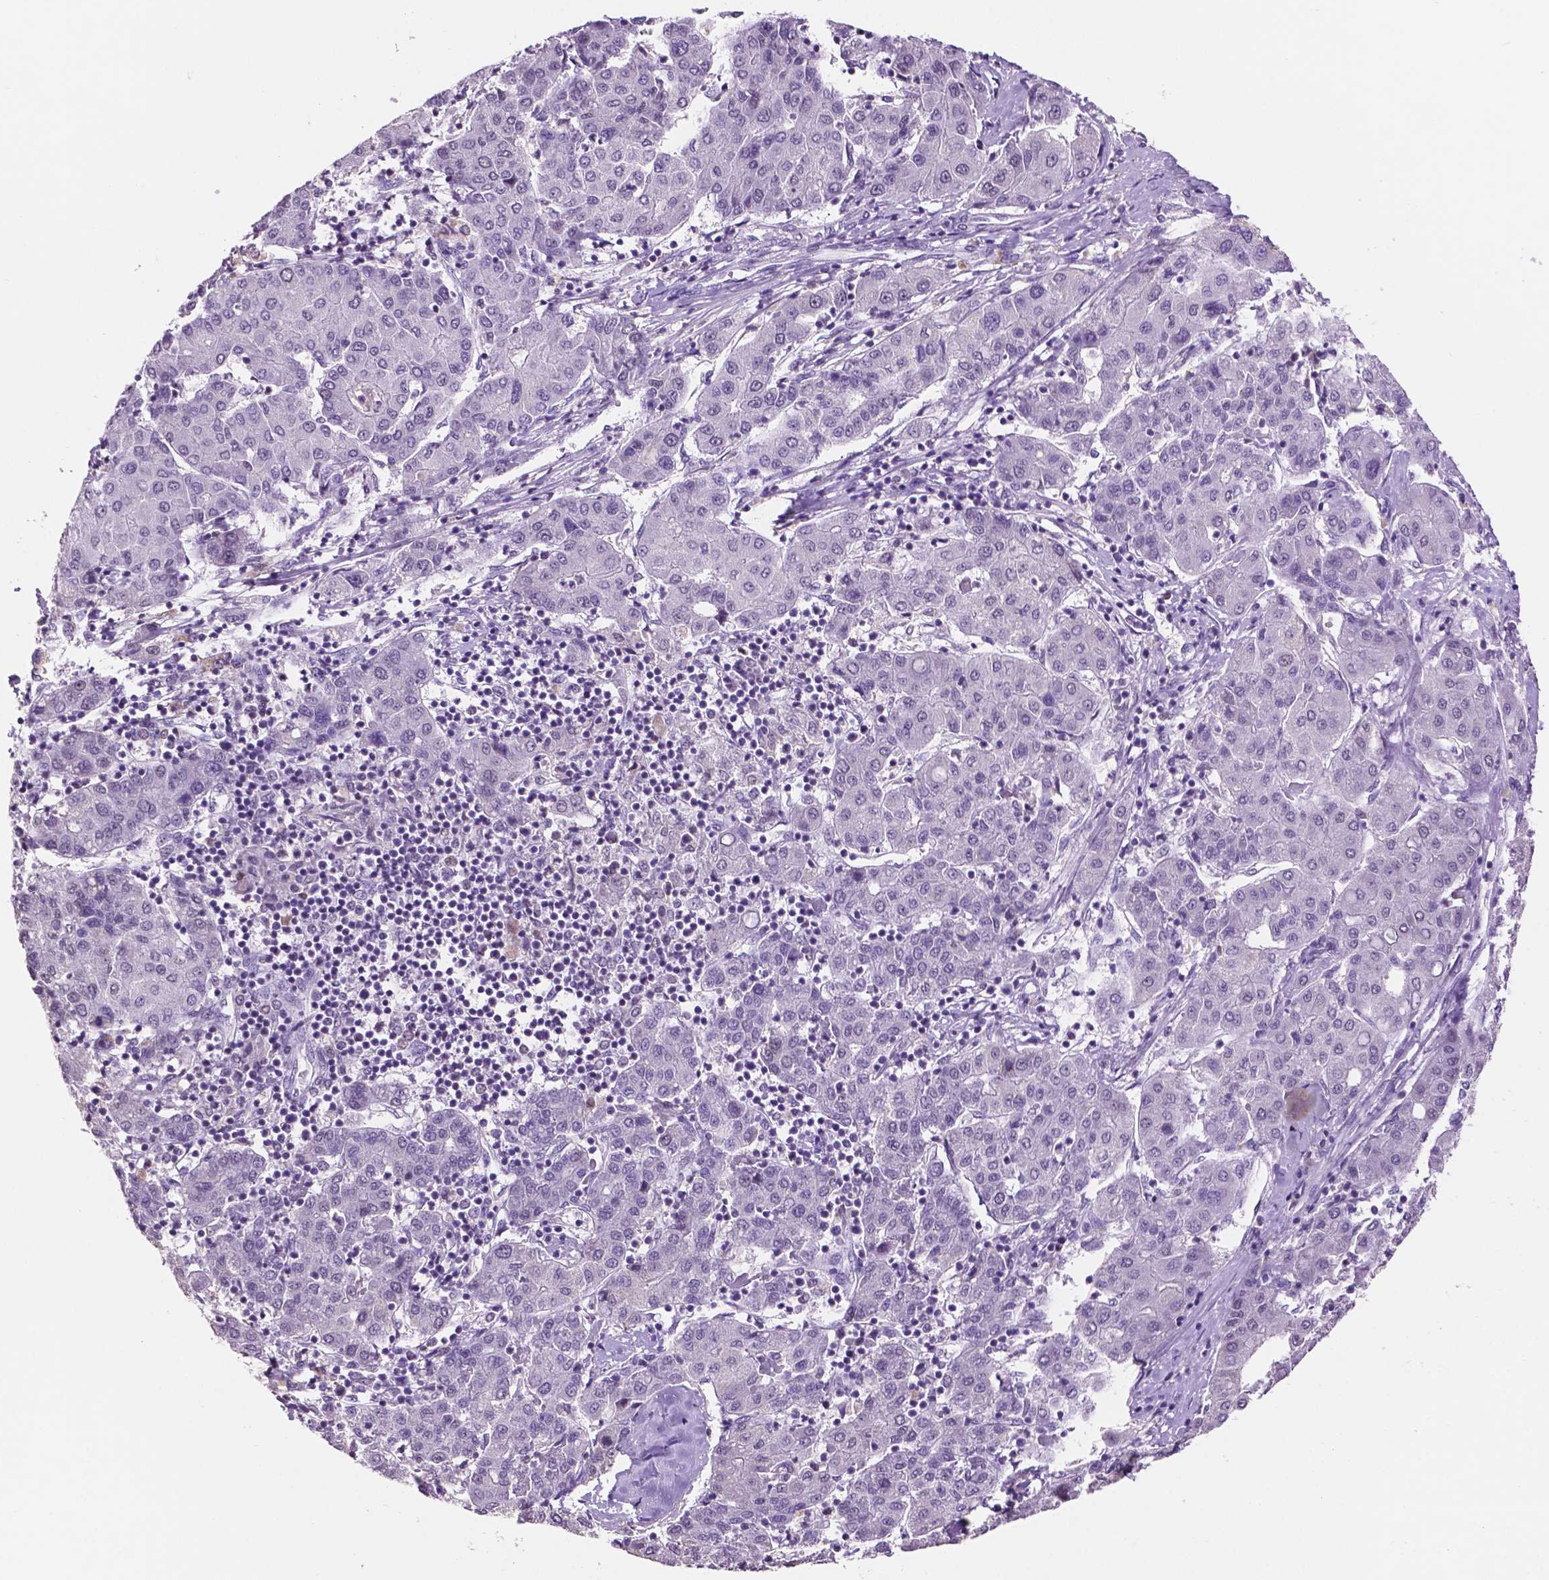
{"staining": {"intensity": "negative", "quantity": "none", "location": "none"}, "tissue": "liver cancer", "cell_type": "Tumor cells", "image_type": "cancer", "snomed": [{"axis": "morphology", "description": "Carcinoma, Hepatocellular, NOS"}, {"axis": "topography", "description": "Liver"}], "caption": "A photomicrograph of human liver cancer (hepatocellular carcinoma) is negative for staining in tumor cells. (DAB (3,3'-diaminobenzidine) immunohistochemistry (IHC), high magnification).", "gene": "PTPN6", "patient": {"sex": "male", "age": 65}}